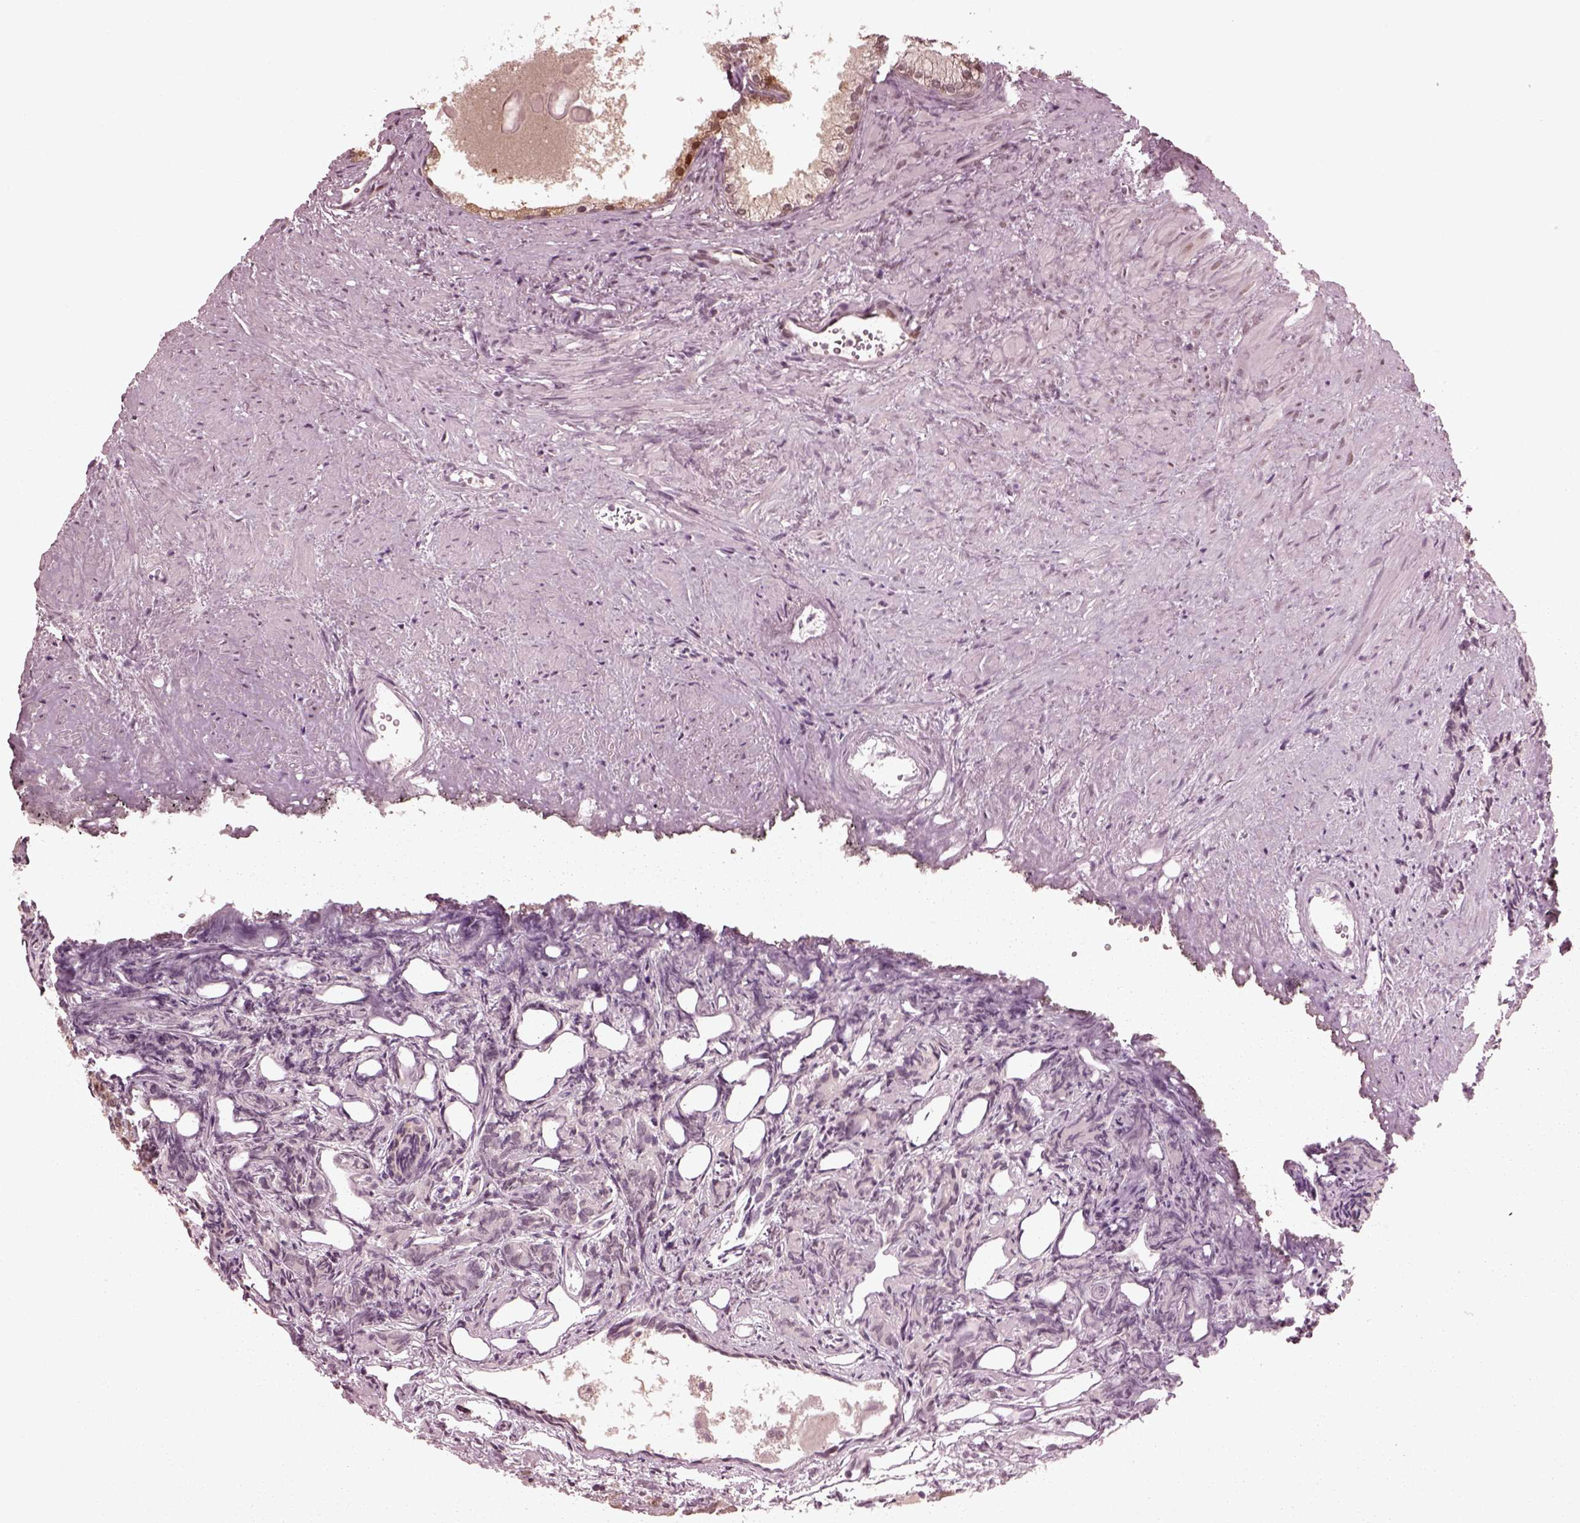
{"staining": {"intensity": "negative", "quantity": "none", "location": "none"}, "tissue": "prostate cancer", "cell_type": "Tumor cells", "image_type": "cancer", "snomed": [{"axis": "morphology", "description": "Adenocarcinoma, High grade"}, {"axis": "topography", "description": "Prostate"}], "caption": "Human prostate high-grade adenocarcinoma stained for a protein using IHC reveals no positivity in tumor cells.", "gene": "TRIB3", "patient": {"sex": "male", "age": 84}}